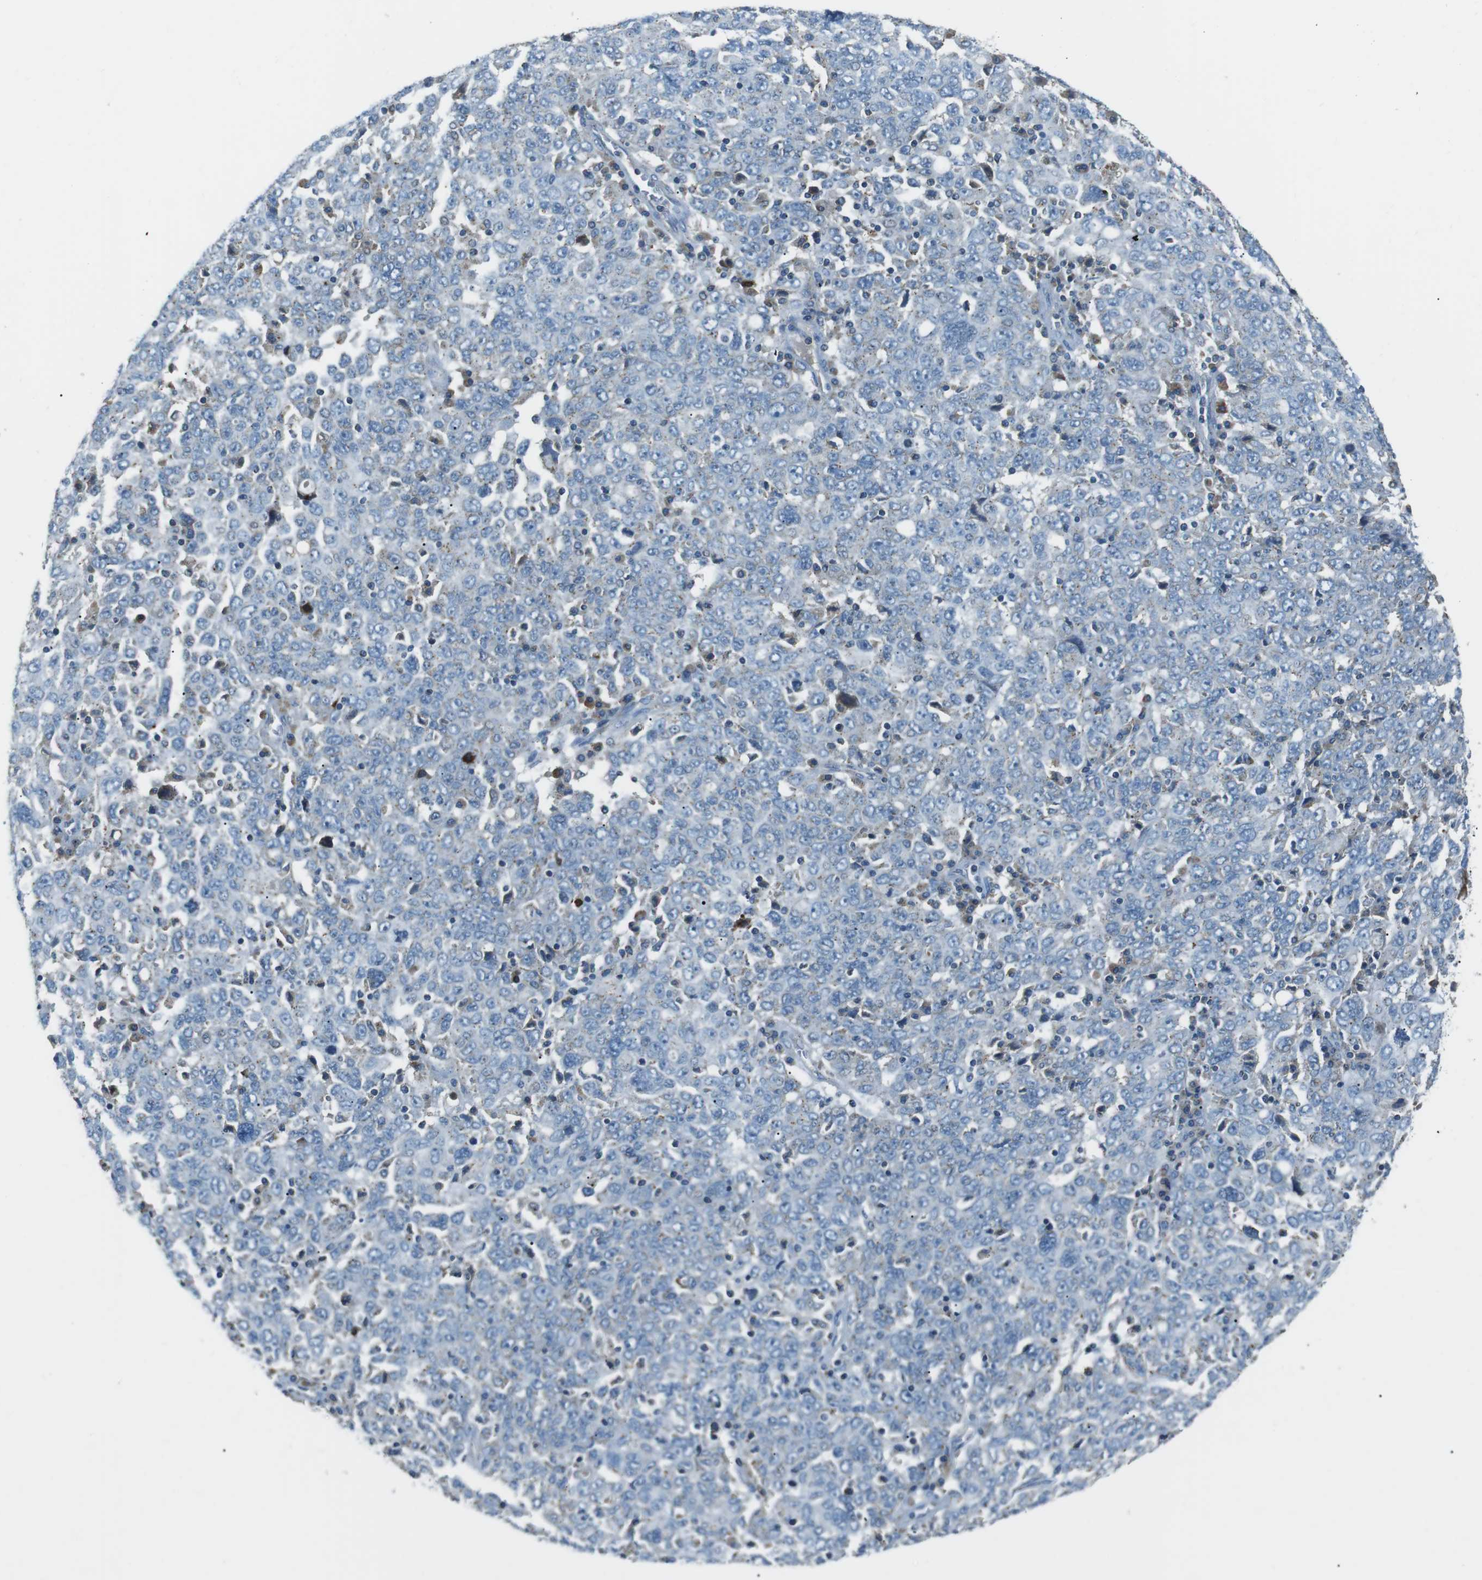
{"staining": {"intensity": "negative", "quantity": "none", "location": "none"}, "tissue": "ovarian cancer", "cell_type": "Tumor cells", "image_type": "cancer", "snomed": [{"axis": "morphology", "description": "Carcinoma, endometroid"}, {"axis": "topography", "description": "Ovary"}], "caption": "Ovarian cancer stained for a protein using immunohistochemistry (IHC) exhibits no staining tumor cells.", "gene": "FAM3B", "patient": {"sex": "female", "age": 62}}